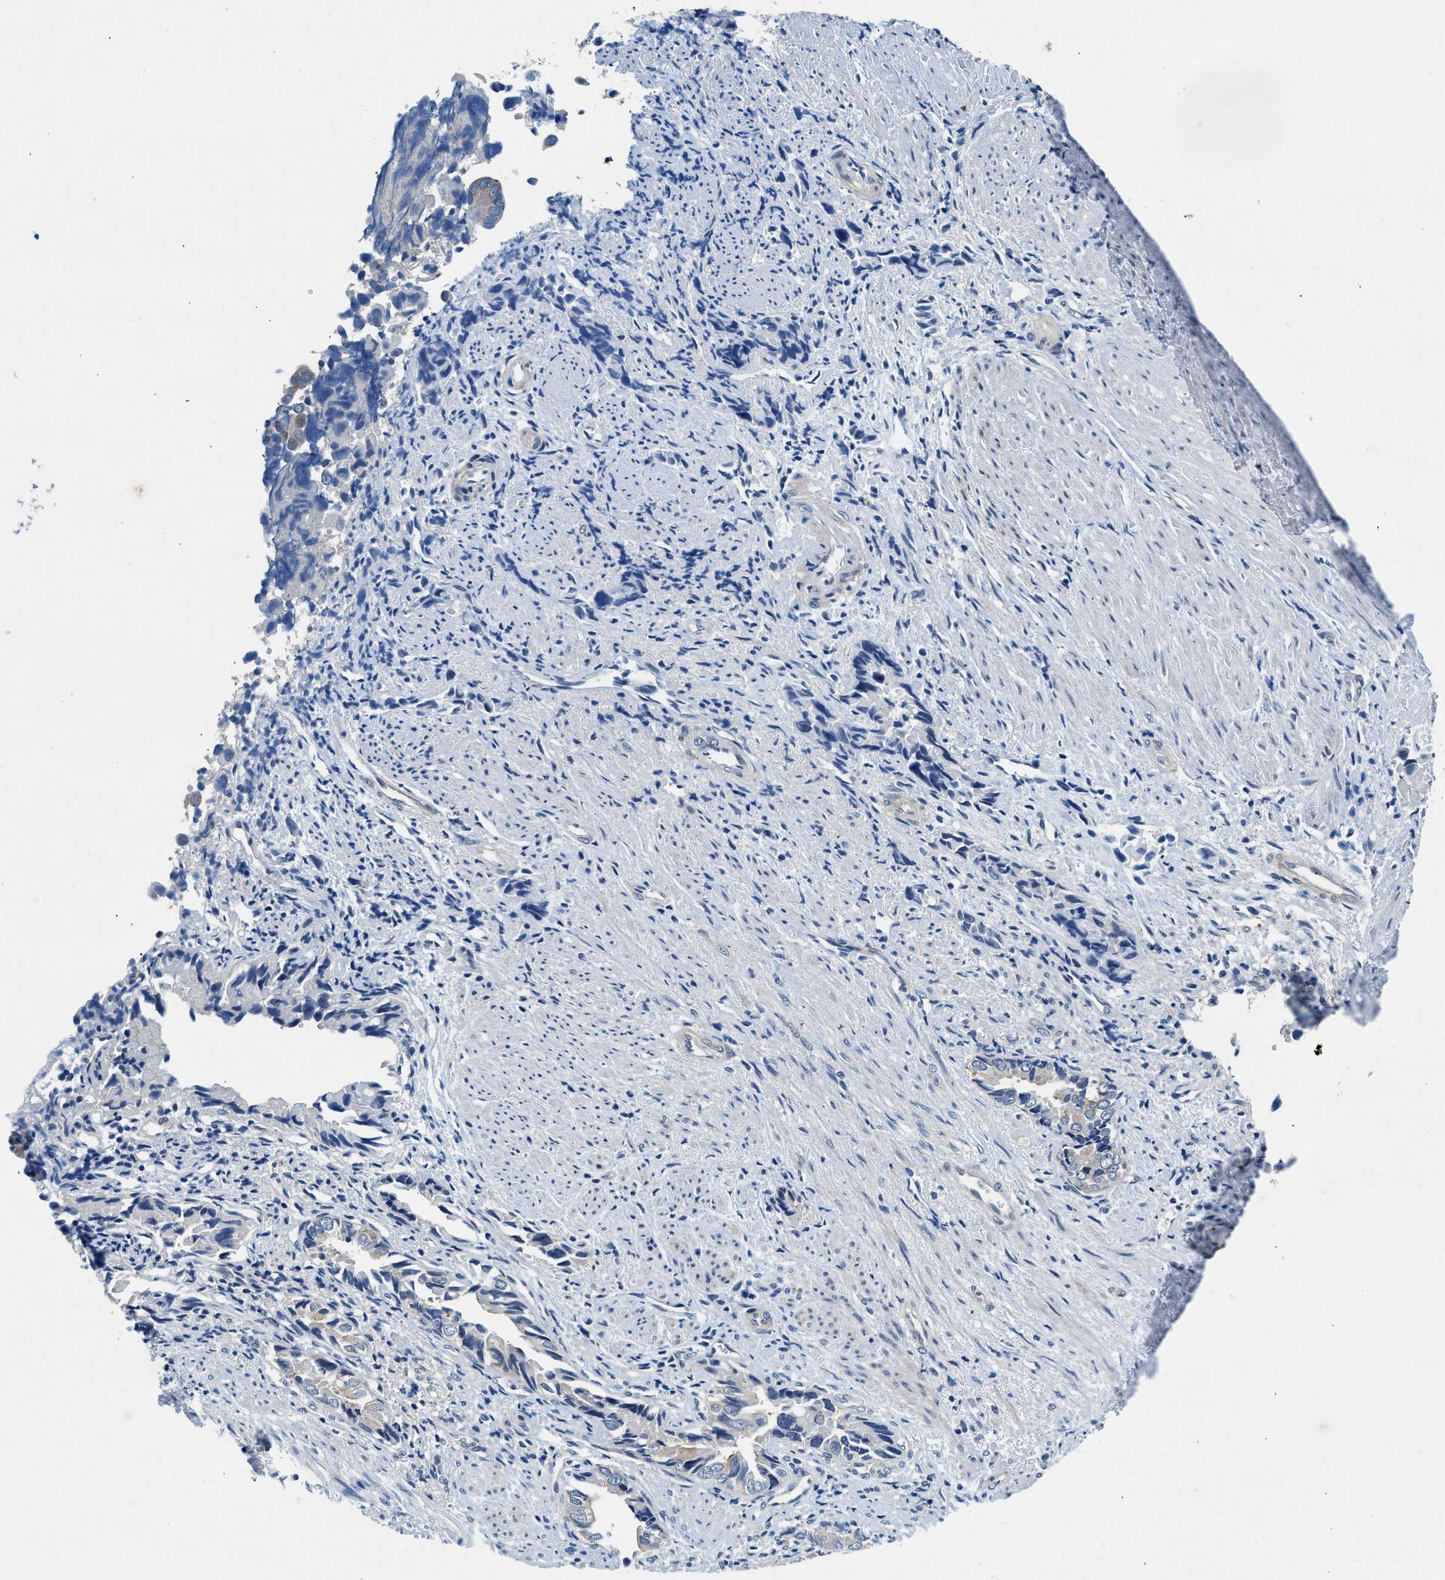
{"staining": {"intensity": "negative", "quantity": "none", "location": "none"}, "tissue": "liver cancer", "cell_type": "Tumor cells", "image_type": "cancer", "snomed": [{"axis": "morphology", "description": "Cholangiocarcinoma"}, {"axis": "topography", "description": "Liver"}], "caption": "Tumor cells are negative for brown protein staining in liver cancer (cholangiocarcinoma).", "gene": "COPS2", "patient": {"sex": "female", "age": 79}}